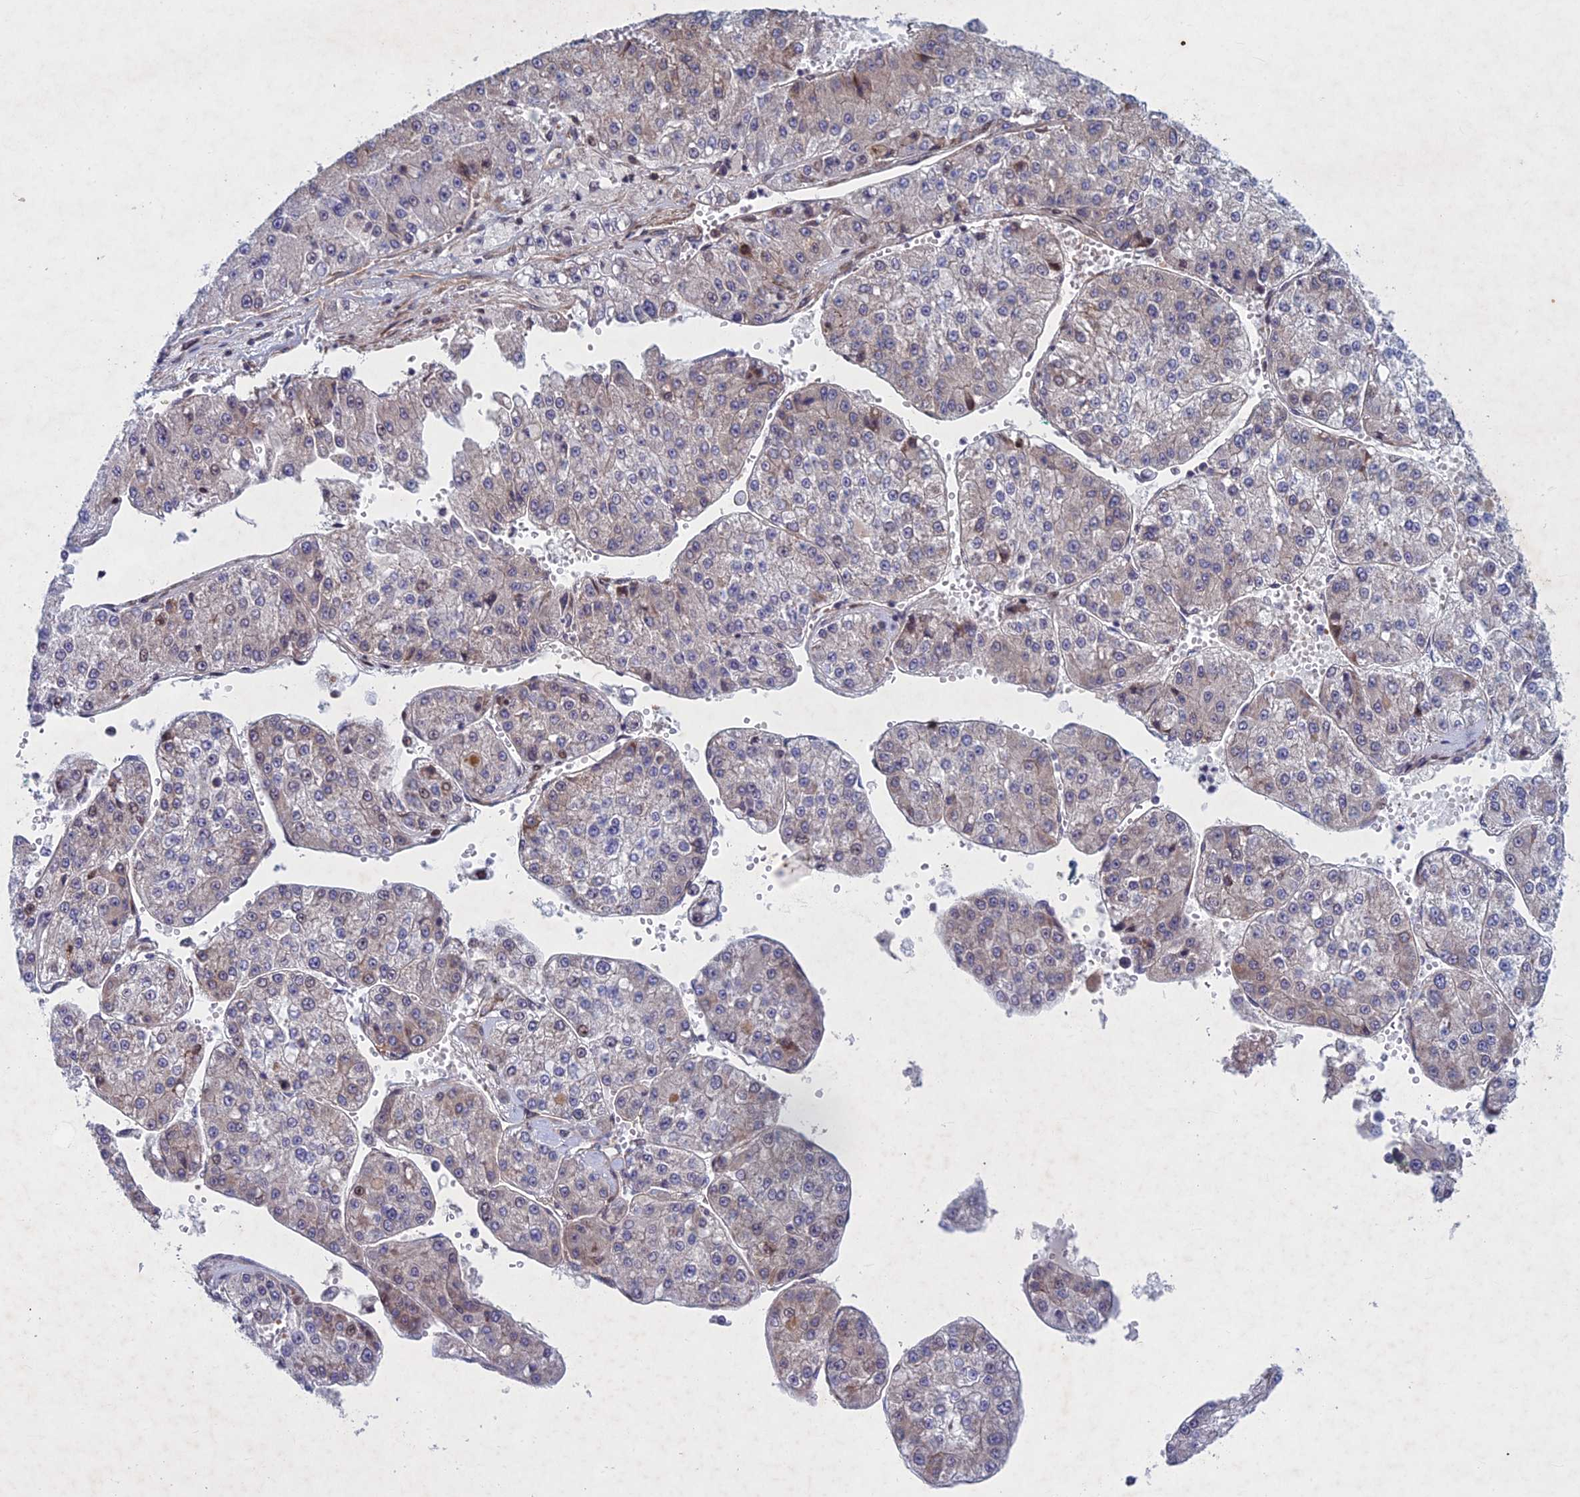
{"staining": {"intensity": "negative", "quantity": "none", "location": "none"}, "tissue": "liver cancer", "cell_type": "Tumor cells", "image_type": "cancer", "snomed": [{"axis": "morphology", "description": "Carcinoma, Hepatocellular, NOS"}, {"axis": "topography", "description": "Liver"}], "caption": "The image demonstrates no significant positivity in tumor cells of hepatocellular carcinoma (liver).", "gene": "PTHLH", "patient": {"sex": "female", "age": 73}}